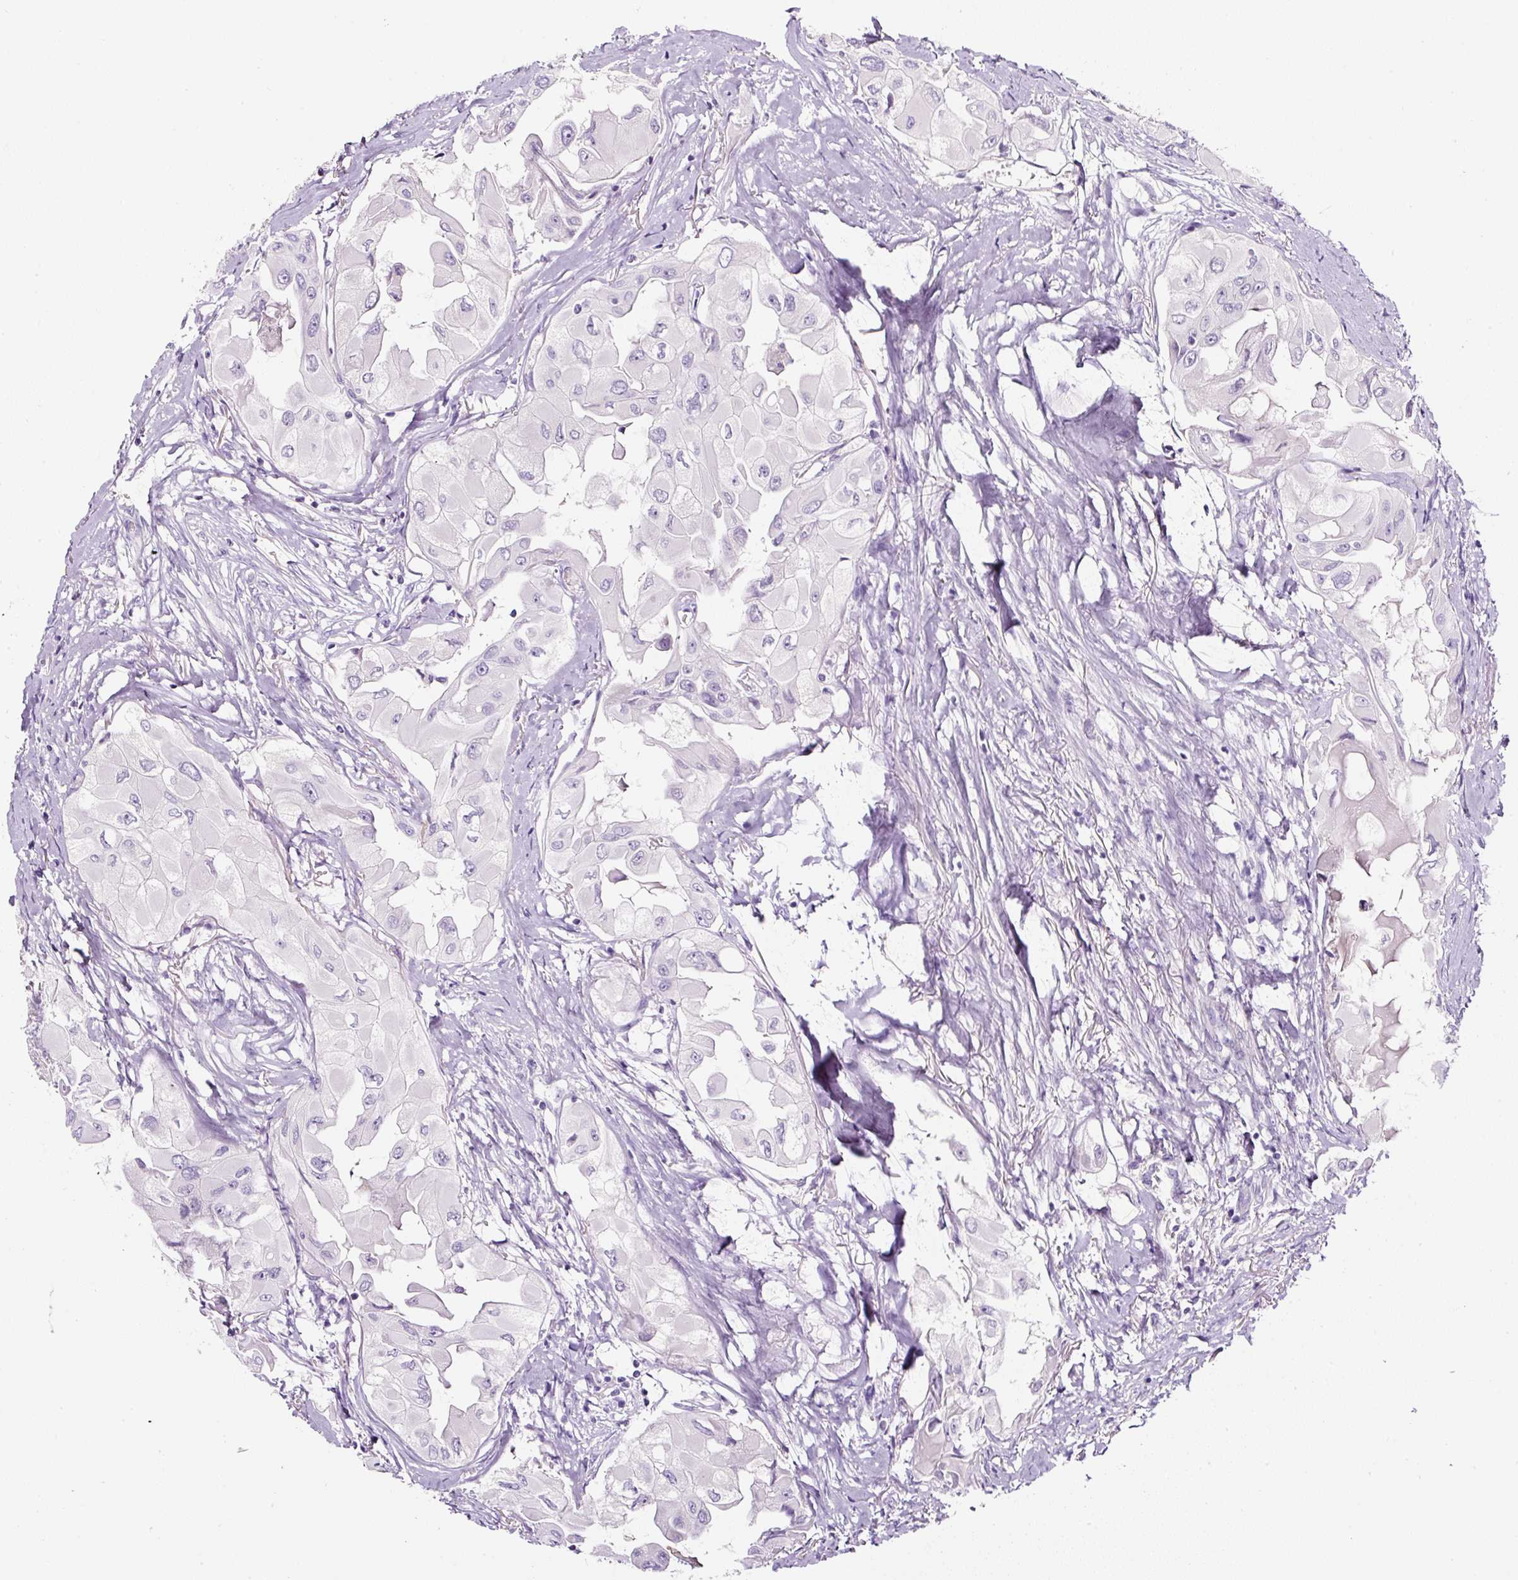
{"staining": {"intensity": "negative", "quantity": "none", "location": "none"}, "tissue": "thyroid cancer", "cell_type": "Tumor cells", "image_type": "cancer", "snomed": [{"axis": "morphology", "description": "Normal tissue, NOS"}, {"axis": "morphology", "description": "Papillary adenocarcinoma, NOS"}, {"axis": "topography", "description": "Thyroid gland"}], "caption": "Thyroid papillary adenocarcinoma was stained to show a protein in brown. There is no significant positivity in tumor cells.", "gene": "OR14A2", "patient": {"sex": "female", "age": 59}}